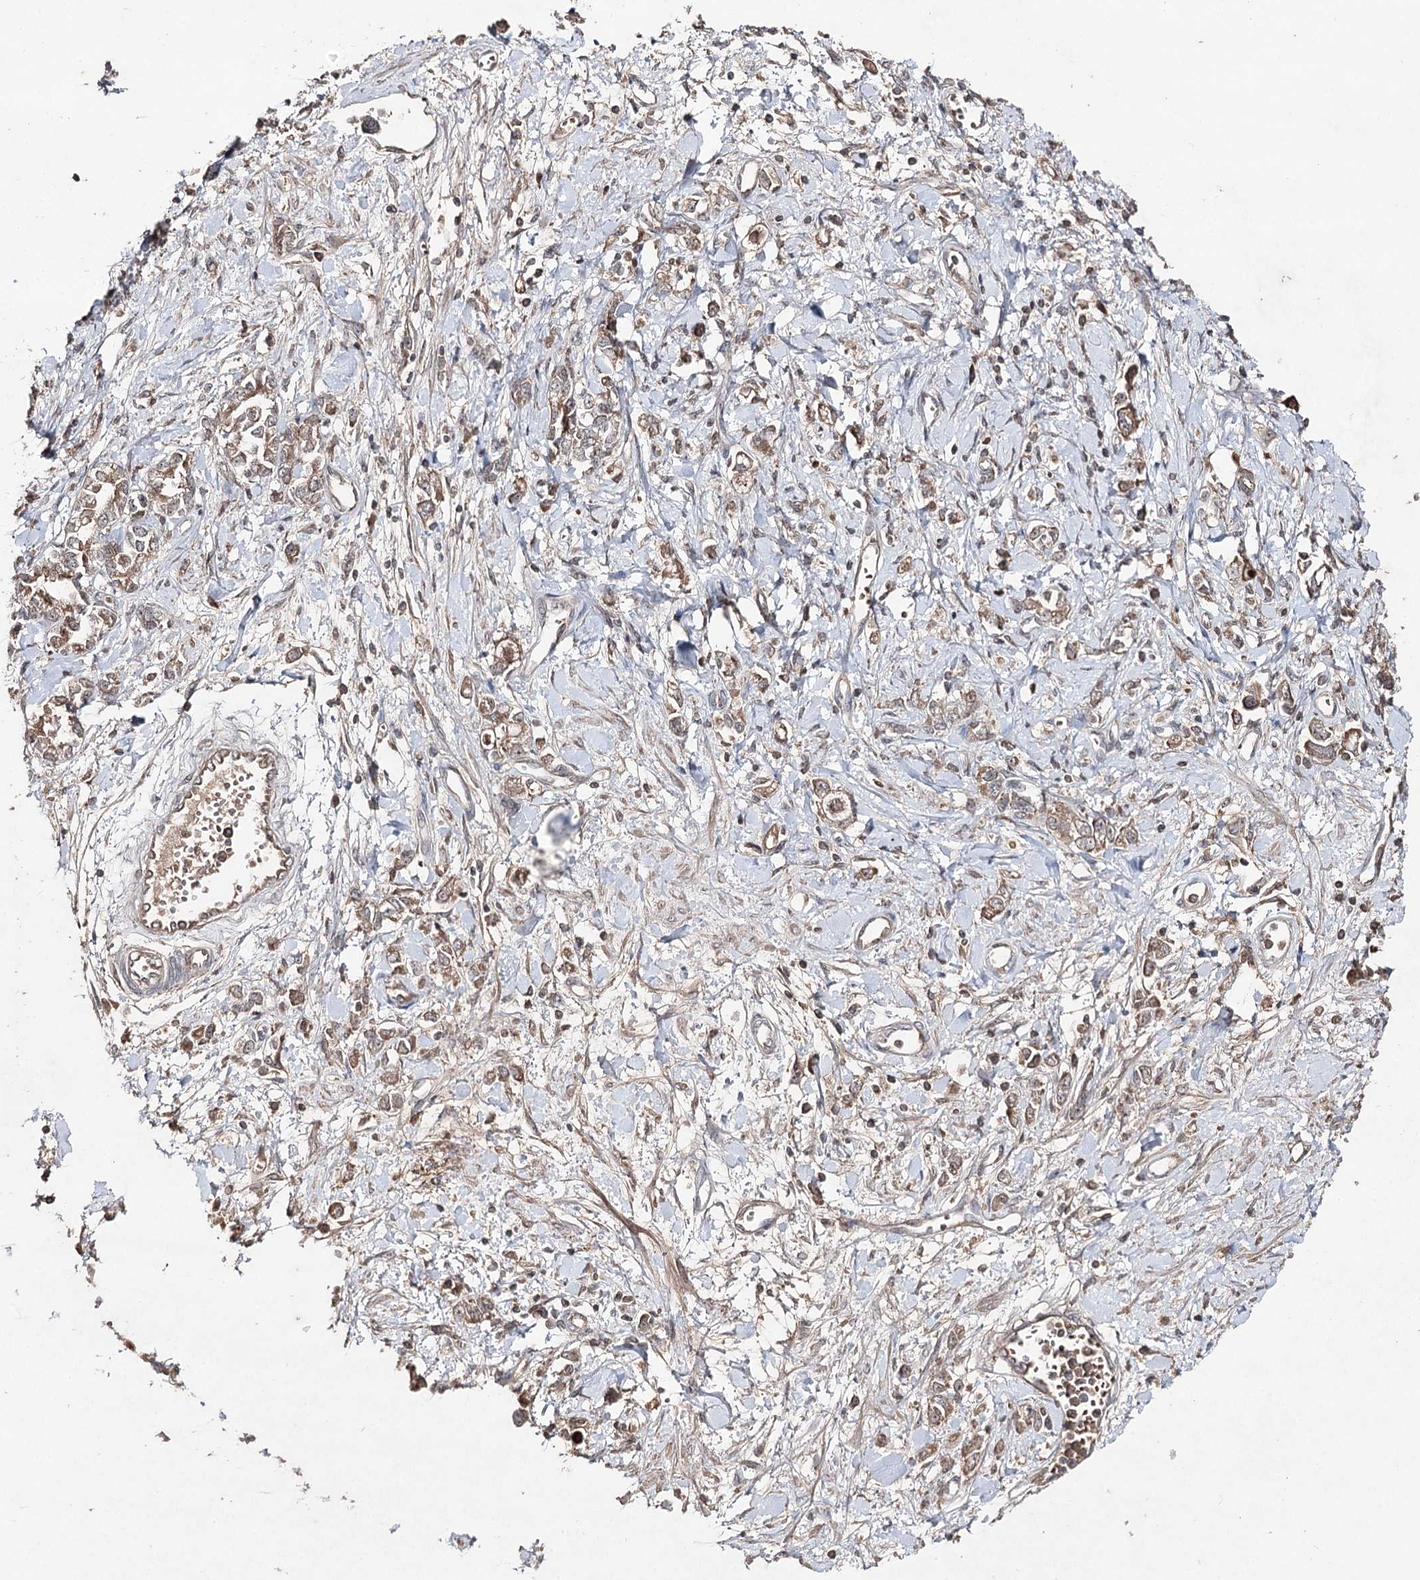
{"staining": {"intensity": "moderate", "quantity": ">75%", "location": "cytoplasmic/membranous"}, "tissue": "stomach cancer", "cell_type": "Tumor cells", "image_type": "cancer", "snomed": [{"axis": "morphology", "description": "Adenocarcinoma, NOS"}, {"axis": "topography", "description": "Stomach"}], "caption": "Protein staining of adenocarcinoma (stomach) tissue exhibits moderate cytoplasmic/membranous positivity in approximately >75% of tumor cells. (DAB IHC with brightfield microscopy, high magnification).", "gene": "SYNGR3", "patient": {"sex": "female", "age": 76}}